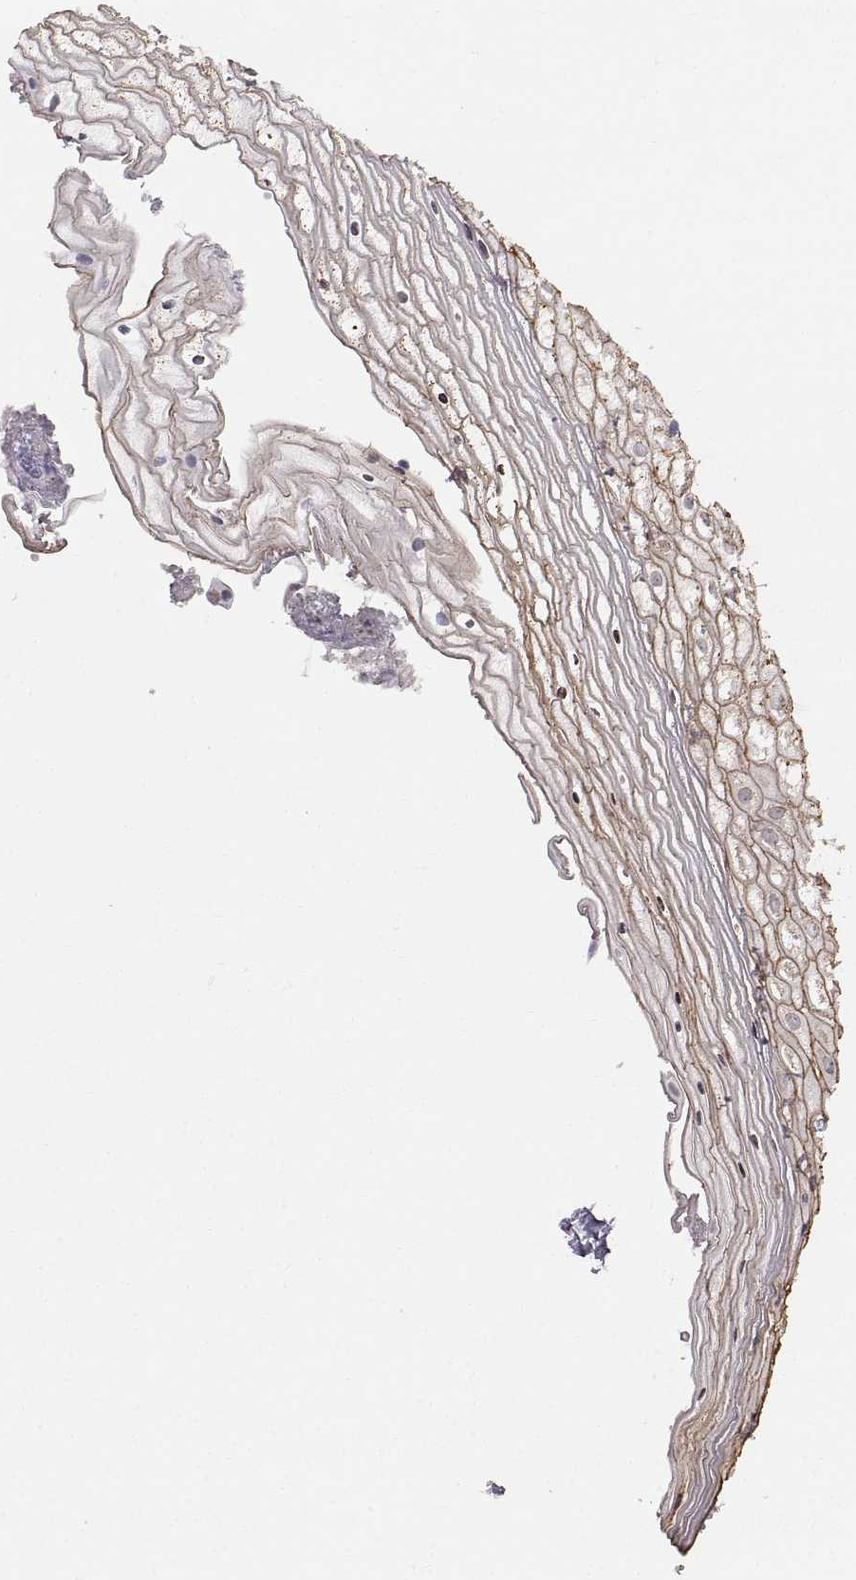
{"staining": {"intensity": "weak", "quantity": ">75%", "location": "cytoplasmic/membranous"}, "tissue": "vagina", "cell_type": "Squamous epithelial cells", "image_type": "normal", "snomed": [{"axis": "morphology", "description": "Normal tissue, NOS"}, {"axis": "topography", "description": "Vagina"}], "caption": "The immunohistochemical stain highlights weak cytoplasmic/membranous expression in squamous epithelial cells of unremarkable vagina.", "gene": "ZNF185", "patient": {"sex": "female", "age": 47}}